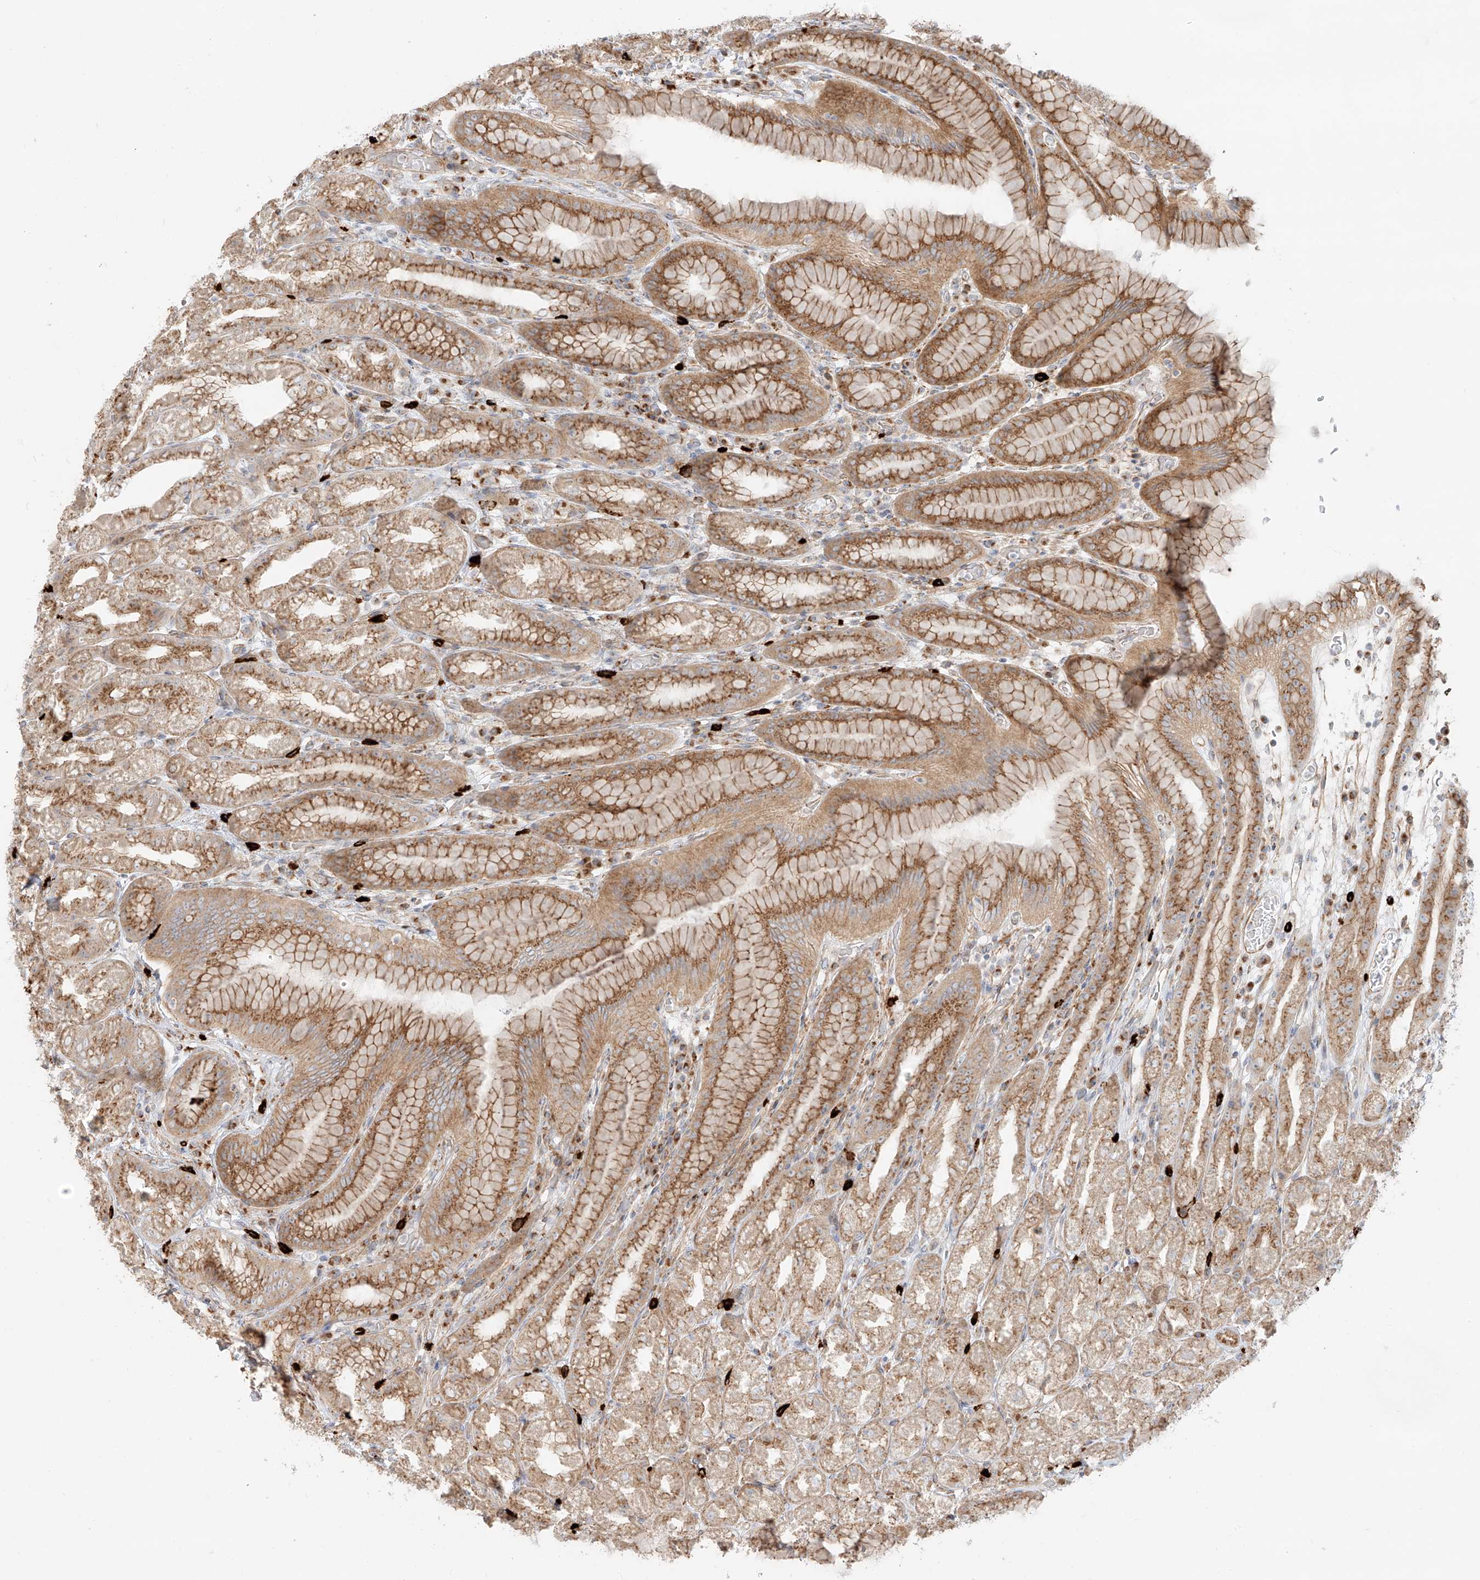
{"staining": {"intensity": "moderate", "quantity": ">75%", "location": "cytoplasmic/membranous"}, "tissue": "stomach", "cell_type": "Glandular cells", "image_type": "normal", "snomed": [{"axis": "morphology", "description": "Normal tissue, NOS"}, {"axis": "topography", "description": "Stomach, upper"}], "caption": "Moderate cytoplasmic/membranous protein expression is present in approximately >75% of glandular cells in stomach. Immunohistochemistry stains the protein of interest in brown and the nuclei are stained blue.", "gene": "ZNF287", "patient": {"sex": "male", "age": 68}}